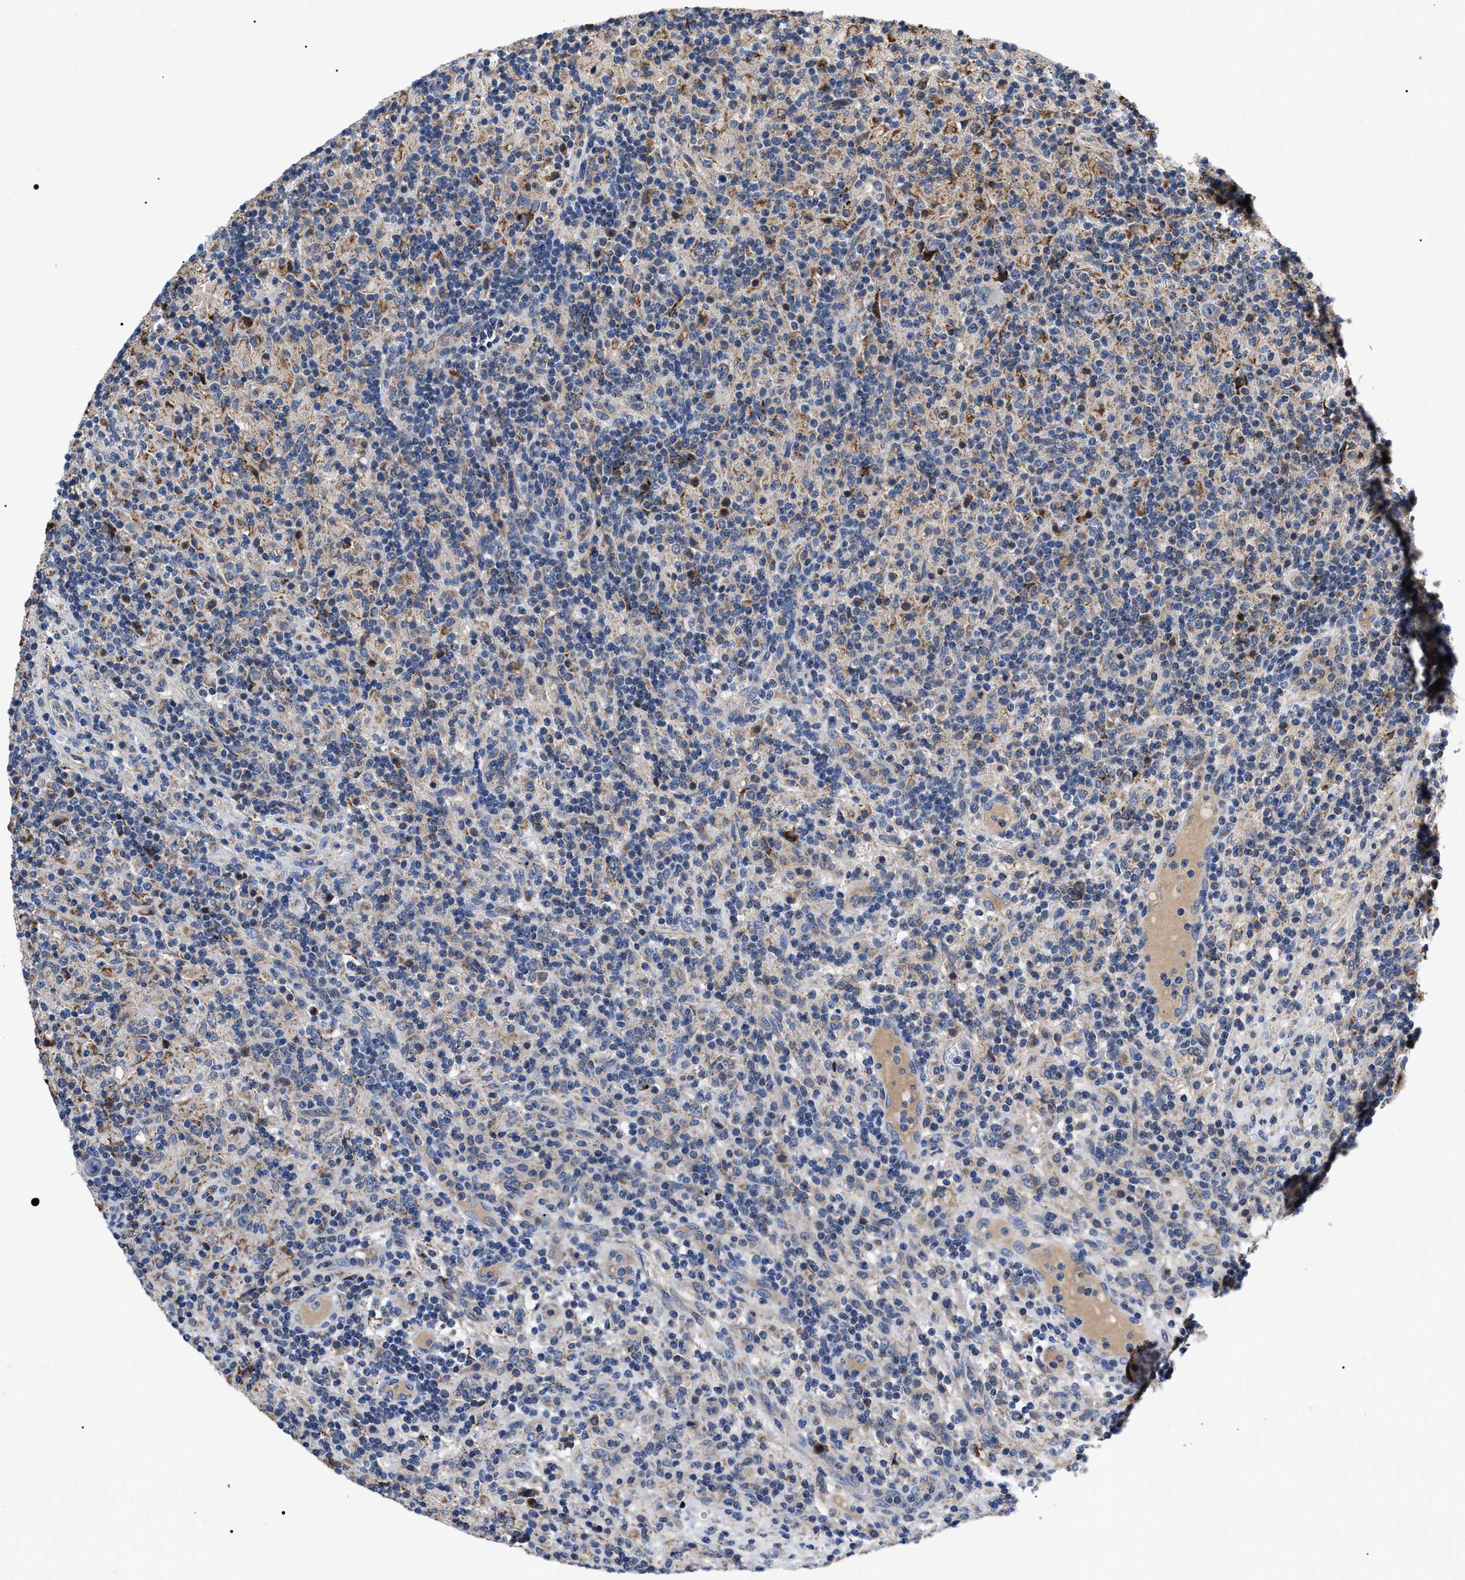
{"staining": {"intensity": "negative", "quantity": "none", "location": "none"}, "tissue": "lymphoma", "cell_type": "Tumor cells", "image_type": "cancer", "snomed": [{"axis": "morphology", "description": "Hodgkin's disease, NOS"}, {"axis": "topography", "description": "Lymph node"}], "caption": "Lymphoma was stained to show a protein in brown. There is no significant positivity in tumor cells.", "gene": "MACC1", "patient": {"sex": "male", "age": 70}}